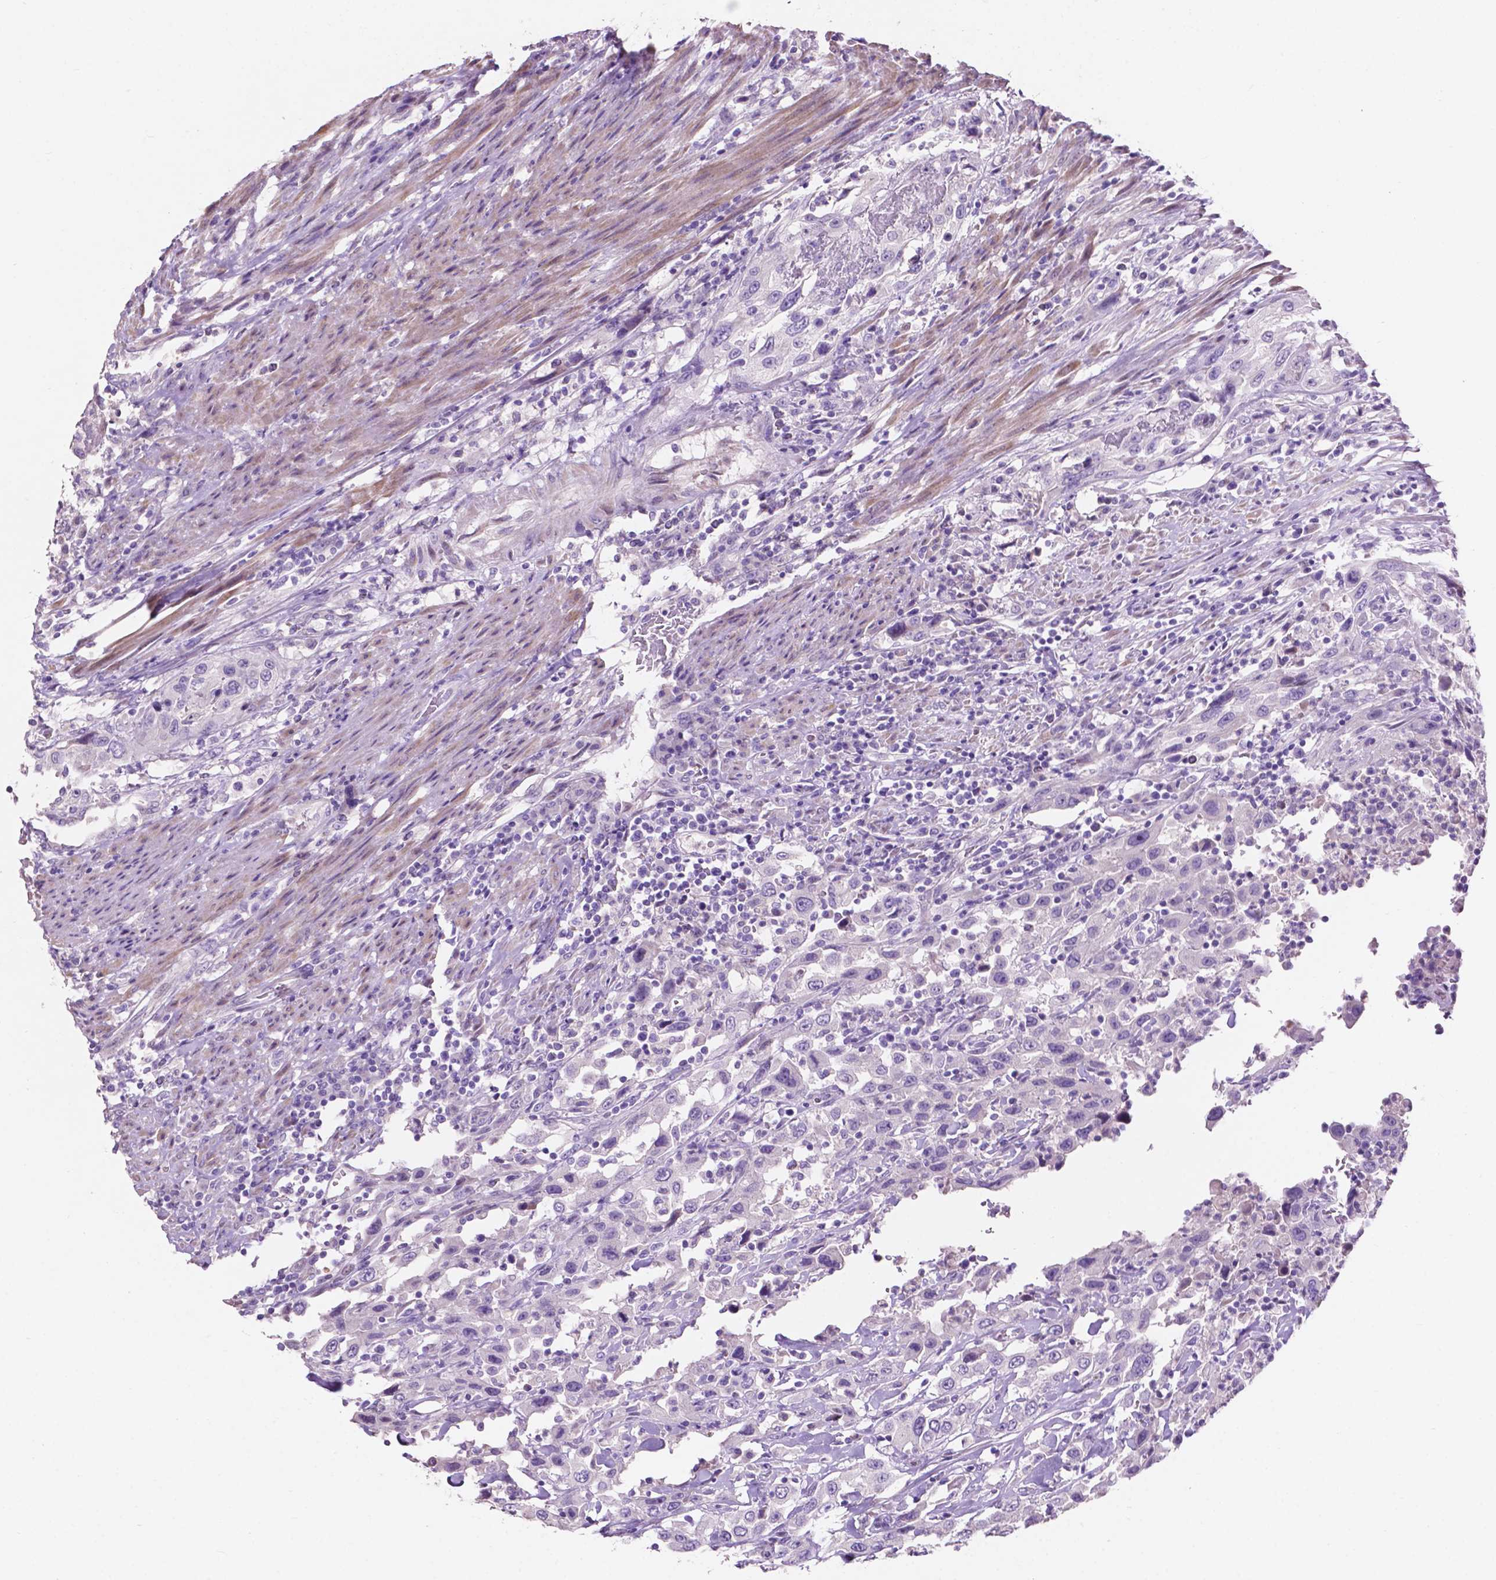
{"staining": {"intensity": "negative", "quantity": "none", "location": "none"}, "tissue": "urothelial cancer", "cell_type": "Tumor cells", "image_type": "cancer", "snomed": [{"axis": "morphology", "description": "Urothelial carcinoma, High grade"}, {"axis": "topography", "description": "Urinary bladder"}], "caption": "The image demonstrates no staining of tumor cells in urothelial cancer.", "gene": "CLDN17", "patient": {"sex": "male", "age": 61}}